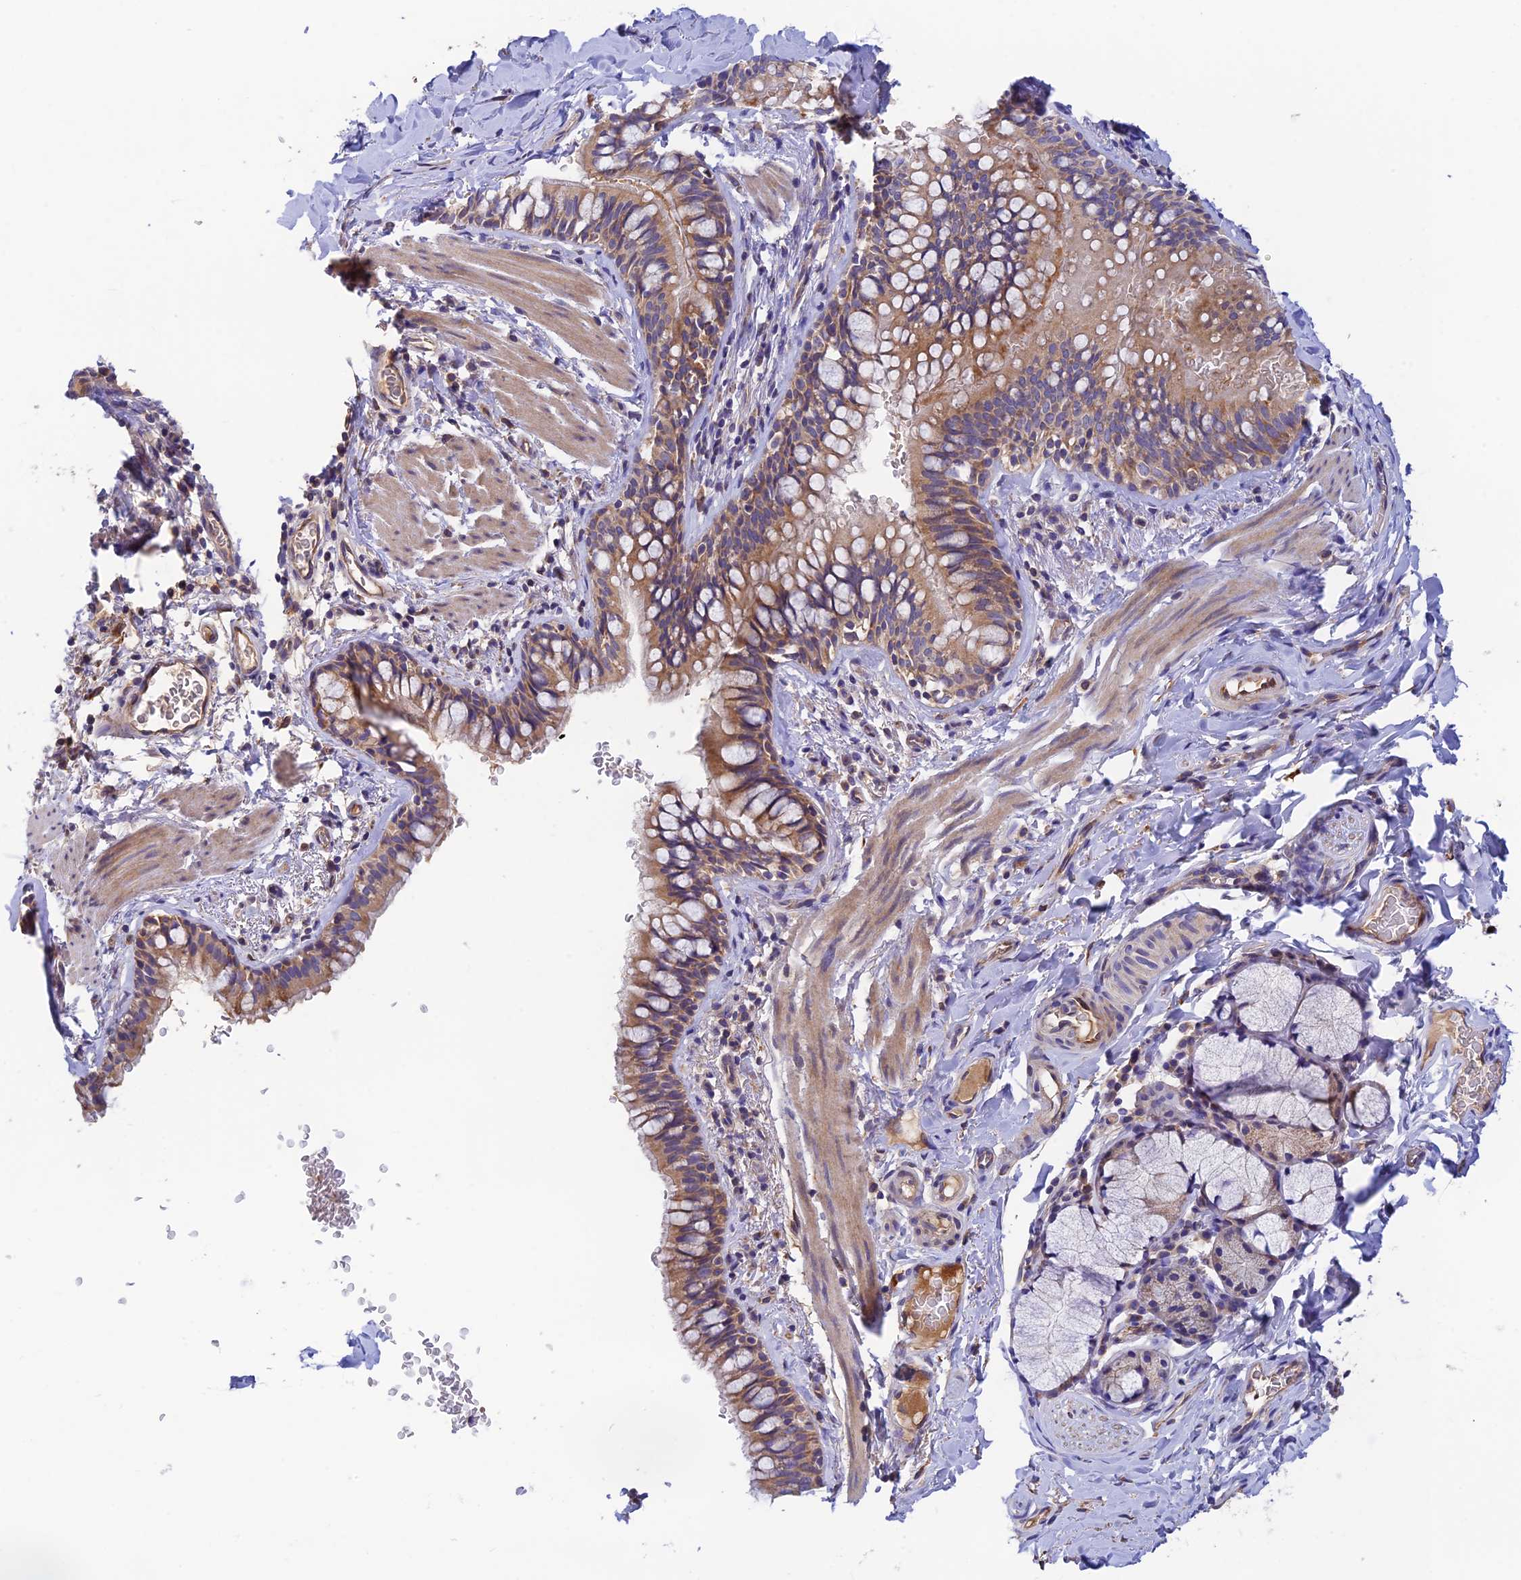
{"staining": {"intensity": "moderate", "quantity": ">75%", "location": "cytoplasmic/membranous"}, "tissue": "bronchus", "cell_type": "Respiratory epithelial cells", "image_type": "normal", "snomed": [{"axis": "morphology", "description": "Normal tissue, NOS"}, {"axis": "topography", "description": "Cartilage tissue"}, {"axis": "topography", "description": "Bronchus"}], "caption": "Immunohistochemistry photomicrograph of unremarkable bronchus: human bronchus stained using immunohistochemistry demonstrates medium levels of moderate protein expression localized specifically in the cytoplasmic/membranous of respiratory epithelial cells, appearing as a cytoplasmic/membranous brown color.", "gene": "RANBP6", "patient": {"sex": "female", "age": 36}}